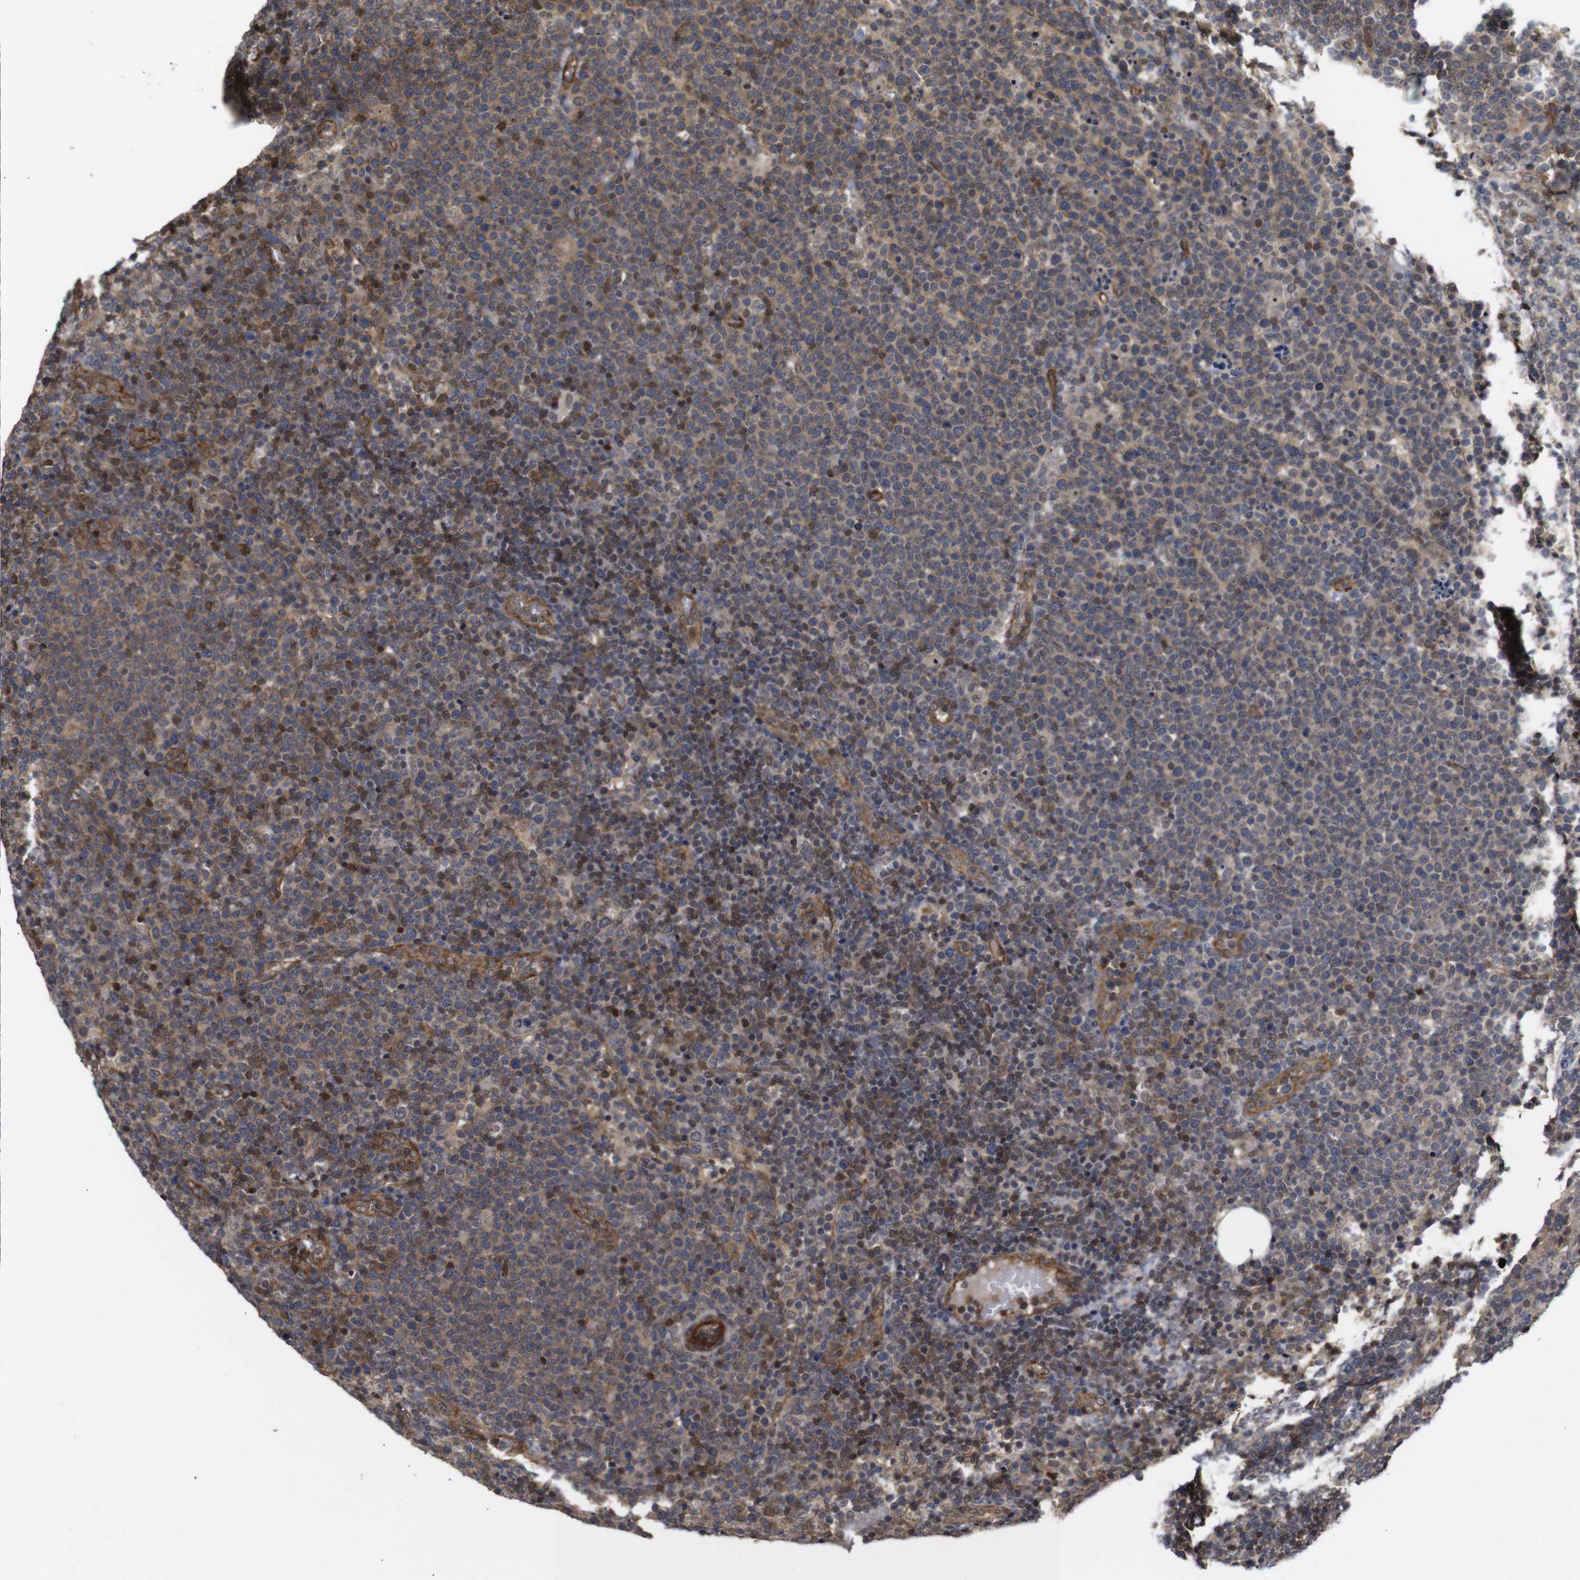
{"staining": {"intensity": "weak", "quantity": ">75%", "location": "cytoplasmic/membranous"}, "tissue": "lymphoma", "cell_type": "Tumor cells", "image_type": "cancer", "snomed": [{"axis": "morphology", "description": "Malignant lymphoma, non-Hodgkin's type, High grade"}, {"axis": "topography", "description": "Lymph node"}], "caption": "Lymphoma tissue exhibits weak cytoplasmic/membranous staining in about >75% of tumor cells, visualized by immunohistochemistry.", "gene": "NANOS1", "patient": {"sex": "male", "age": 61}}